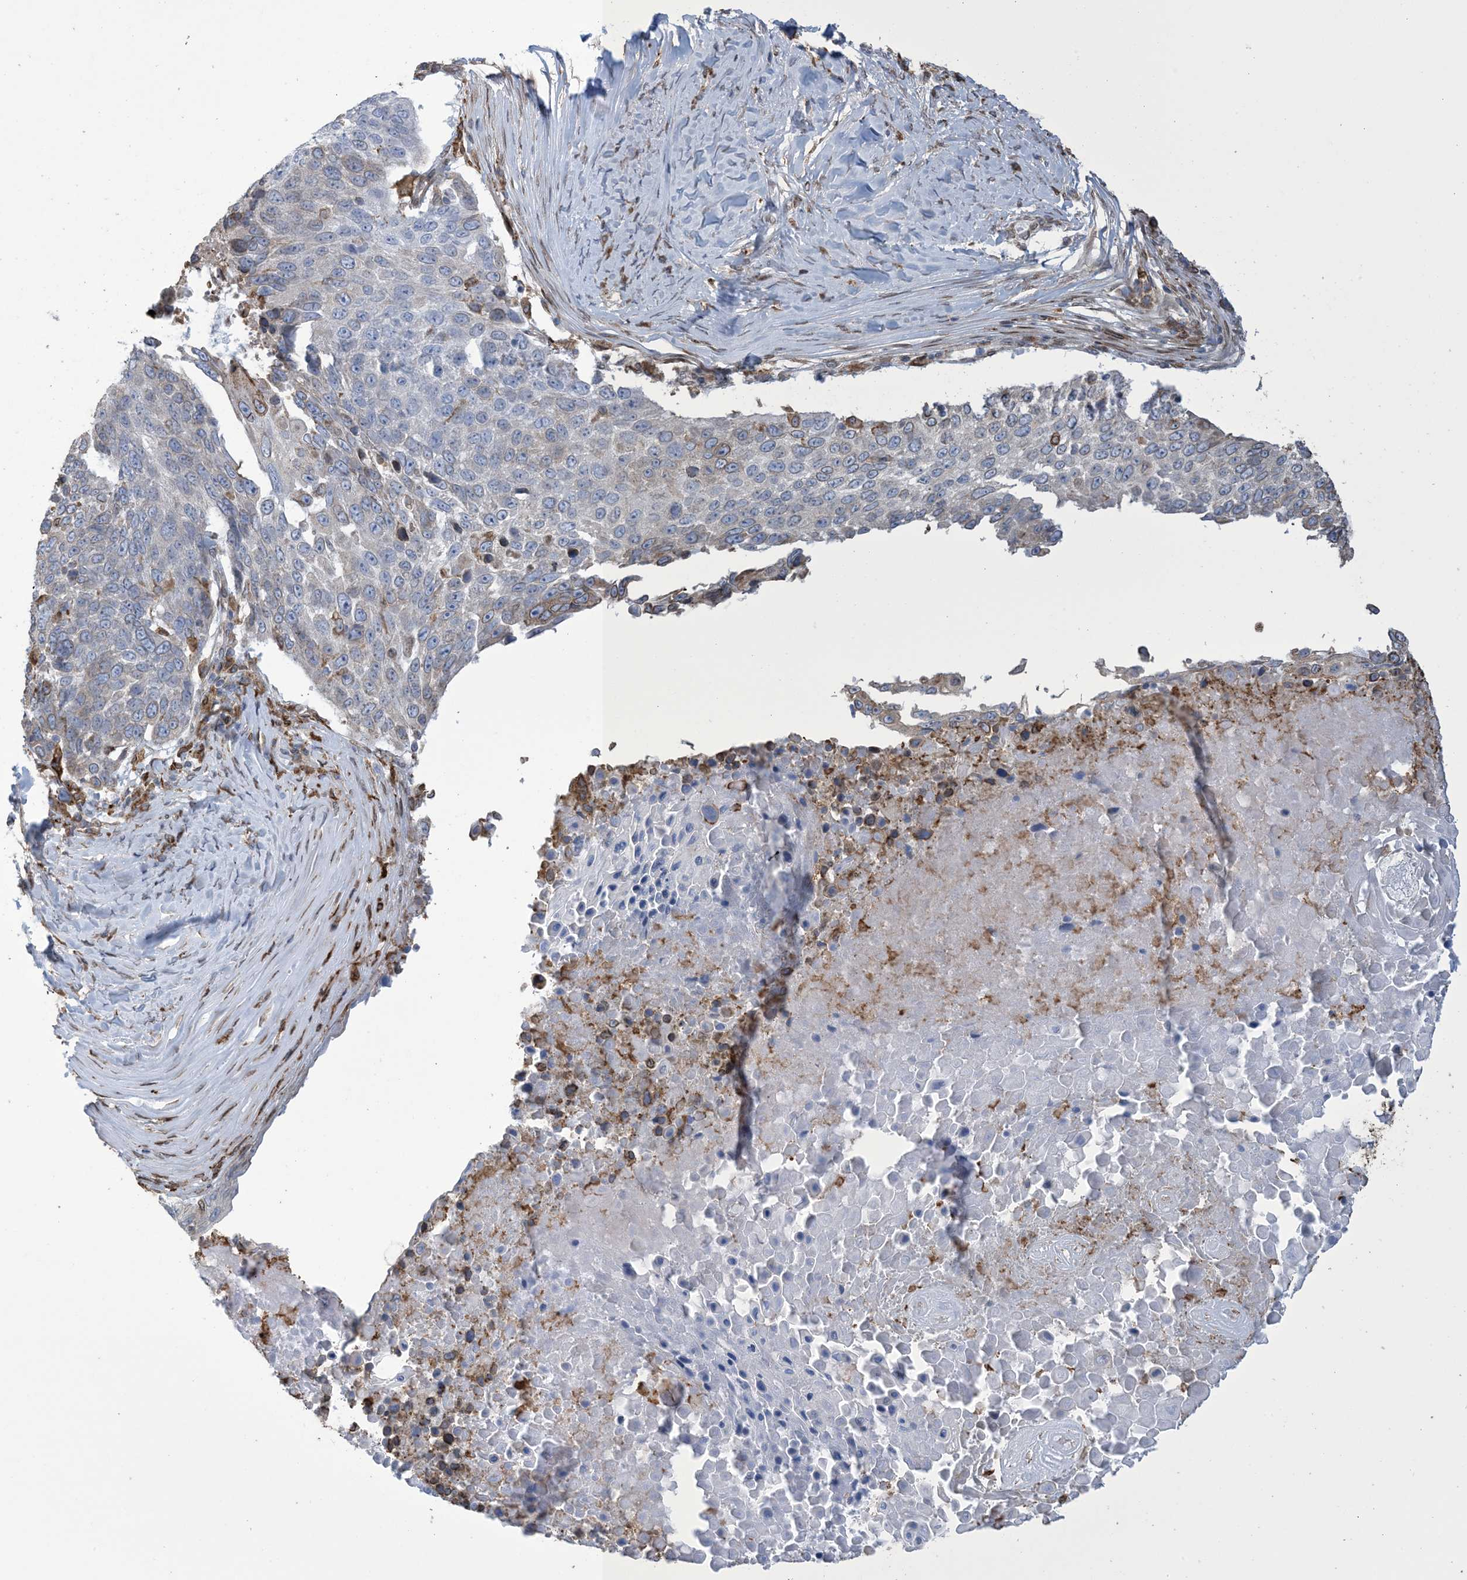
{"staining": {"intensity": "strong", "quantity": "25%-75%", "location": "cytoplasmic/membranous"}, "tissue": "lung cancer", "cell_type": "Tumor cells", "image_type": "cancer", "snomed": [{"axis": "morphology", "description": "Squamous cell carcinoma, NOS"}, {"axis": "topography", "description": "Lung"}], "caption": "There is high levels of strong cytoplasmic/membranous positivity in tumor cells of lung cancer, as demonstrated by immunohistochemical staining (brown color).", "gene": "SHANK1", "patient": {"sex": "male", "age": 66}}